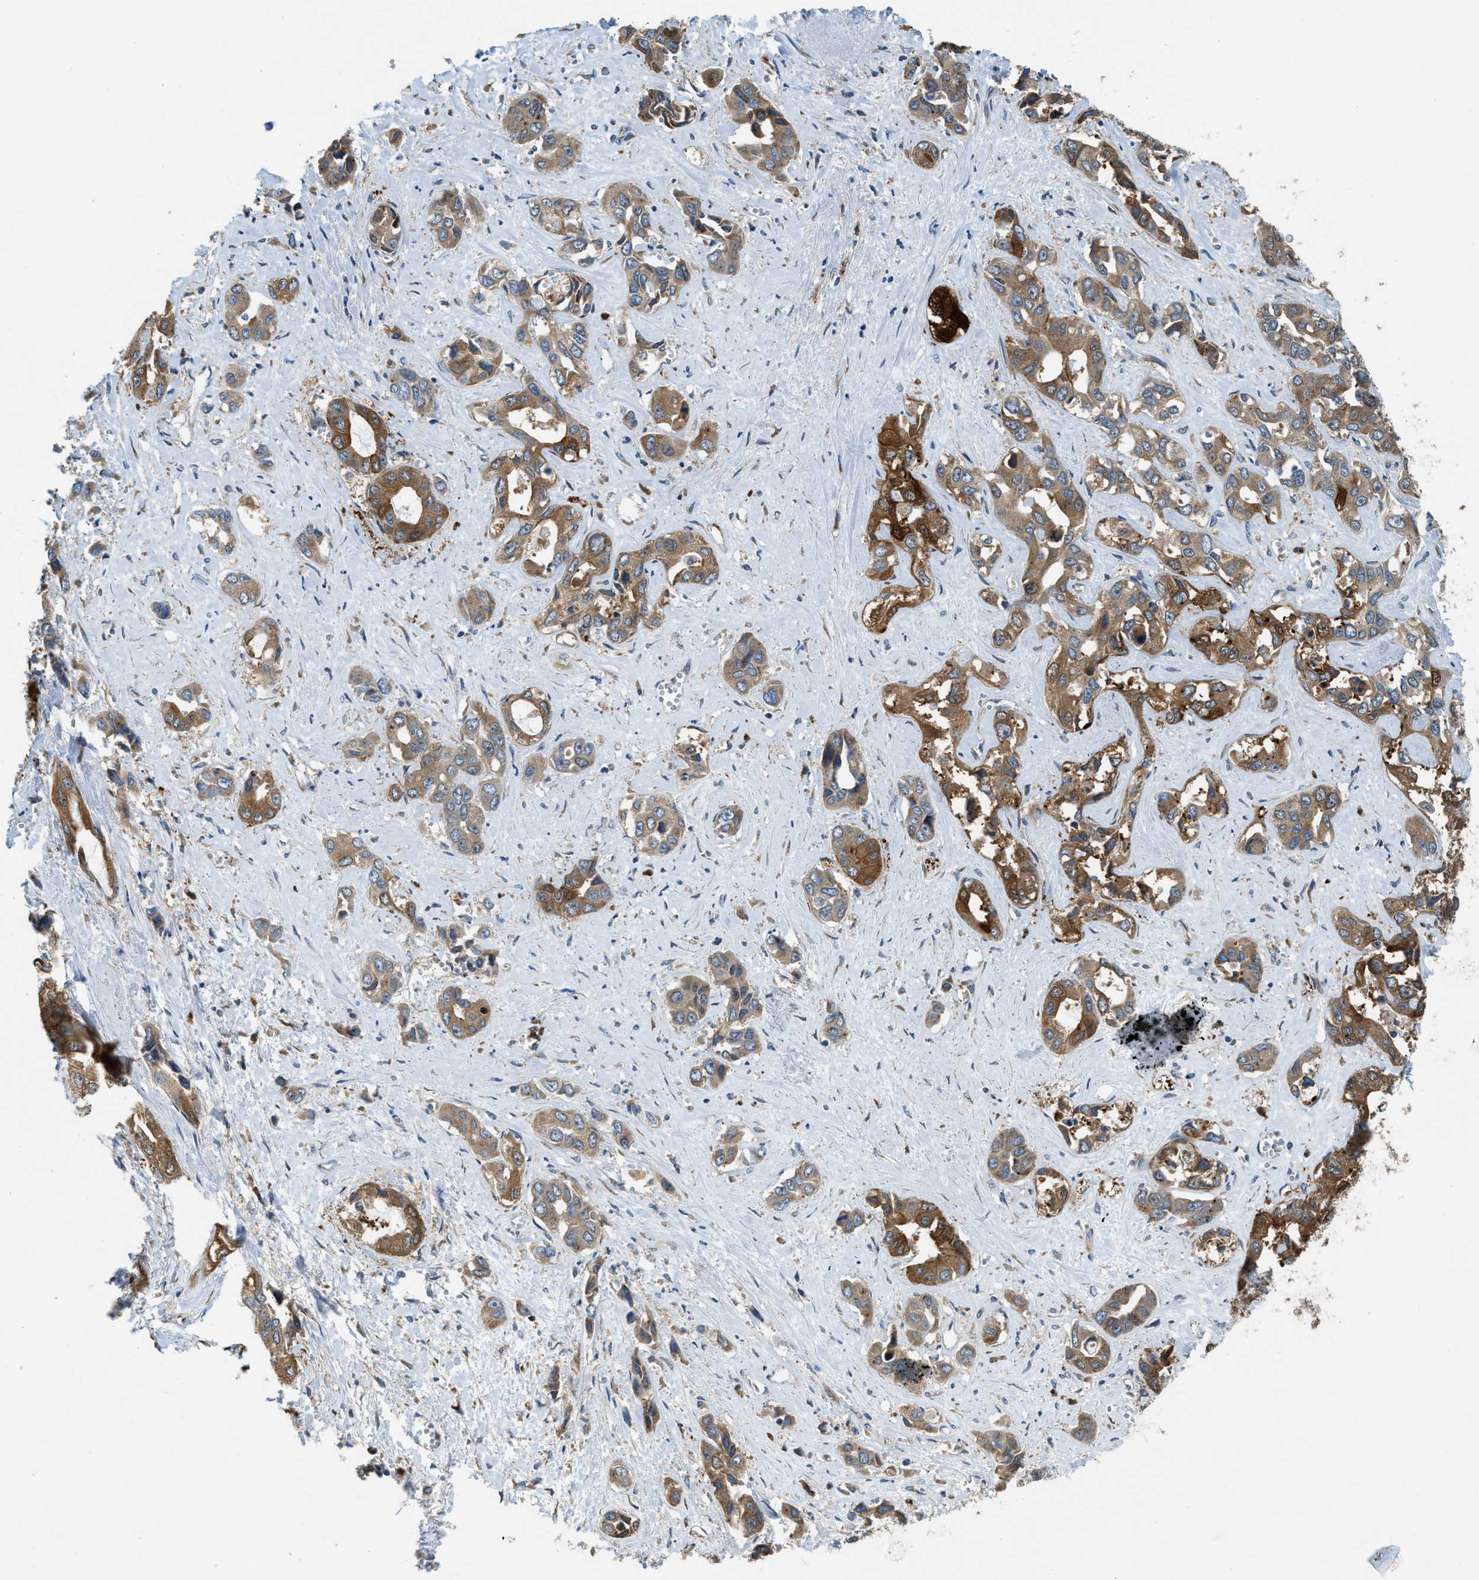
{"staining": {"intensity": "moderate", "quantity": ">75%", "location": "cytoplasmic/membranous"}, "tissue": "liver cancer", "cell_type": "Tumor cells", "image_type": "cancer", "snomed": [{"axis": "morphology", "description": "Cholangiocarcinoma"}, {"axis": "topography", "description": "Liver"}], "caption": "This photomicrograph displays IHC staining of liver cancer, with medium moderate cytoplasmic/membranous staining in approximately >75% of tumor cells.", "gene": "GIMAP8", "patient": {"sex": "female", "age": 52}}